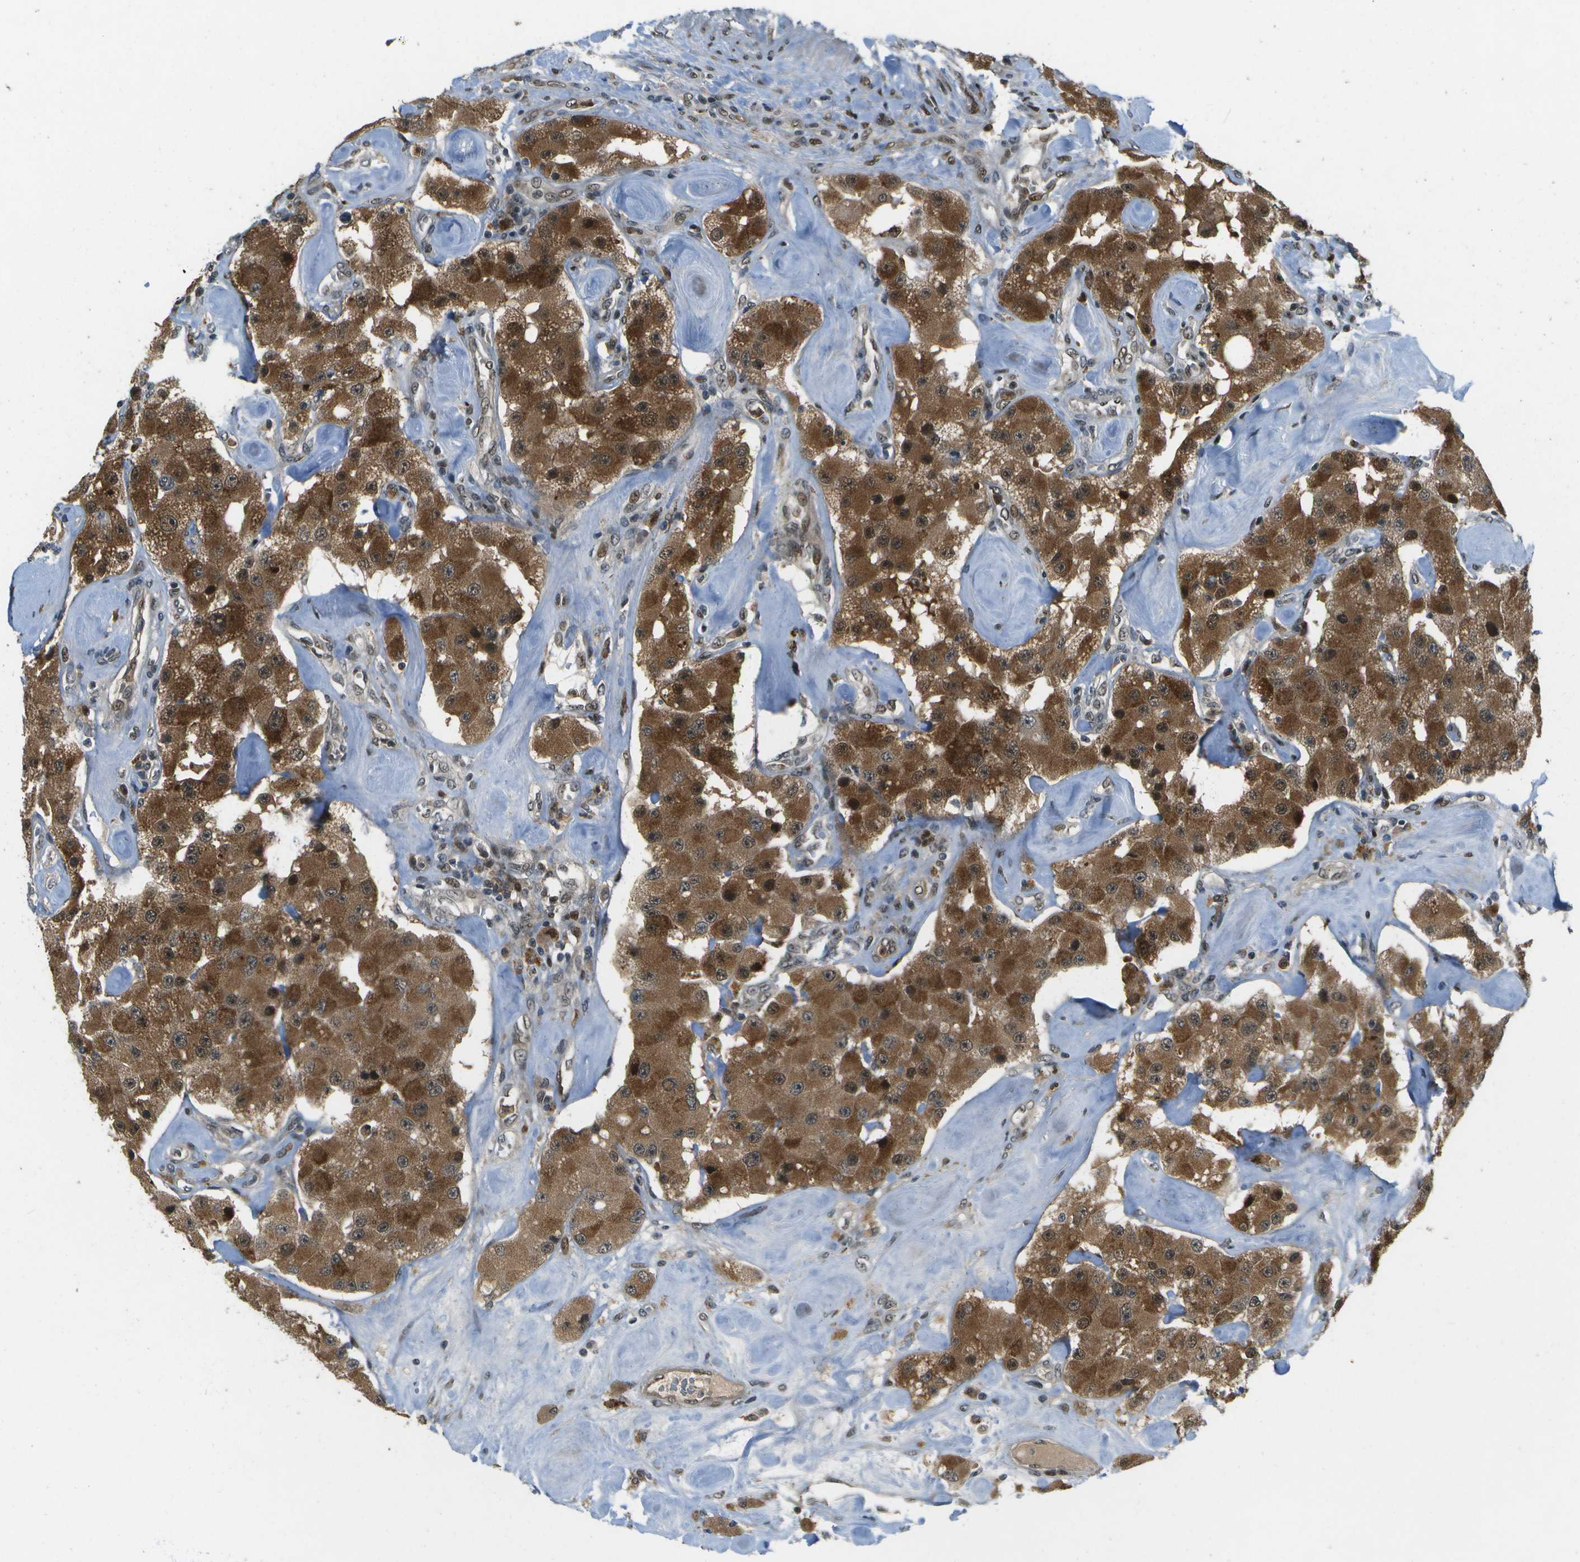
{"staining": {"intensity": "strong", "quantity": ">75%", "location": "cytoplasmic/membranous,nuclear"}, "tissue": "carcinoid", "cell_type": "Tumor cells", "image_type": "cancer", "snomed": [{"axis": "morphology", "description": "Carcinoid, malignant, NOS"}, {"axis": "topography", "description": "Pancreas"}], "caption": "This image demonstrates immunohistochemistry staining of human malignant carcinoid, with high strong cytoplasmic/membranous and nuclear expression in approximately >75% of tumor cells.", "gene": "GANC", "patient": {"sex": "male", "age": 41}}